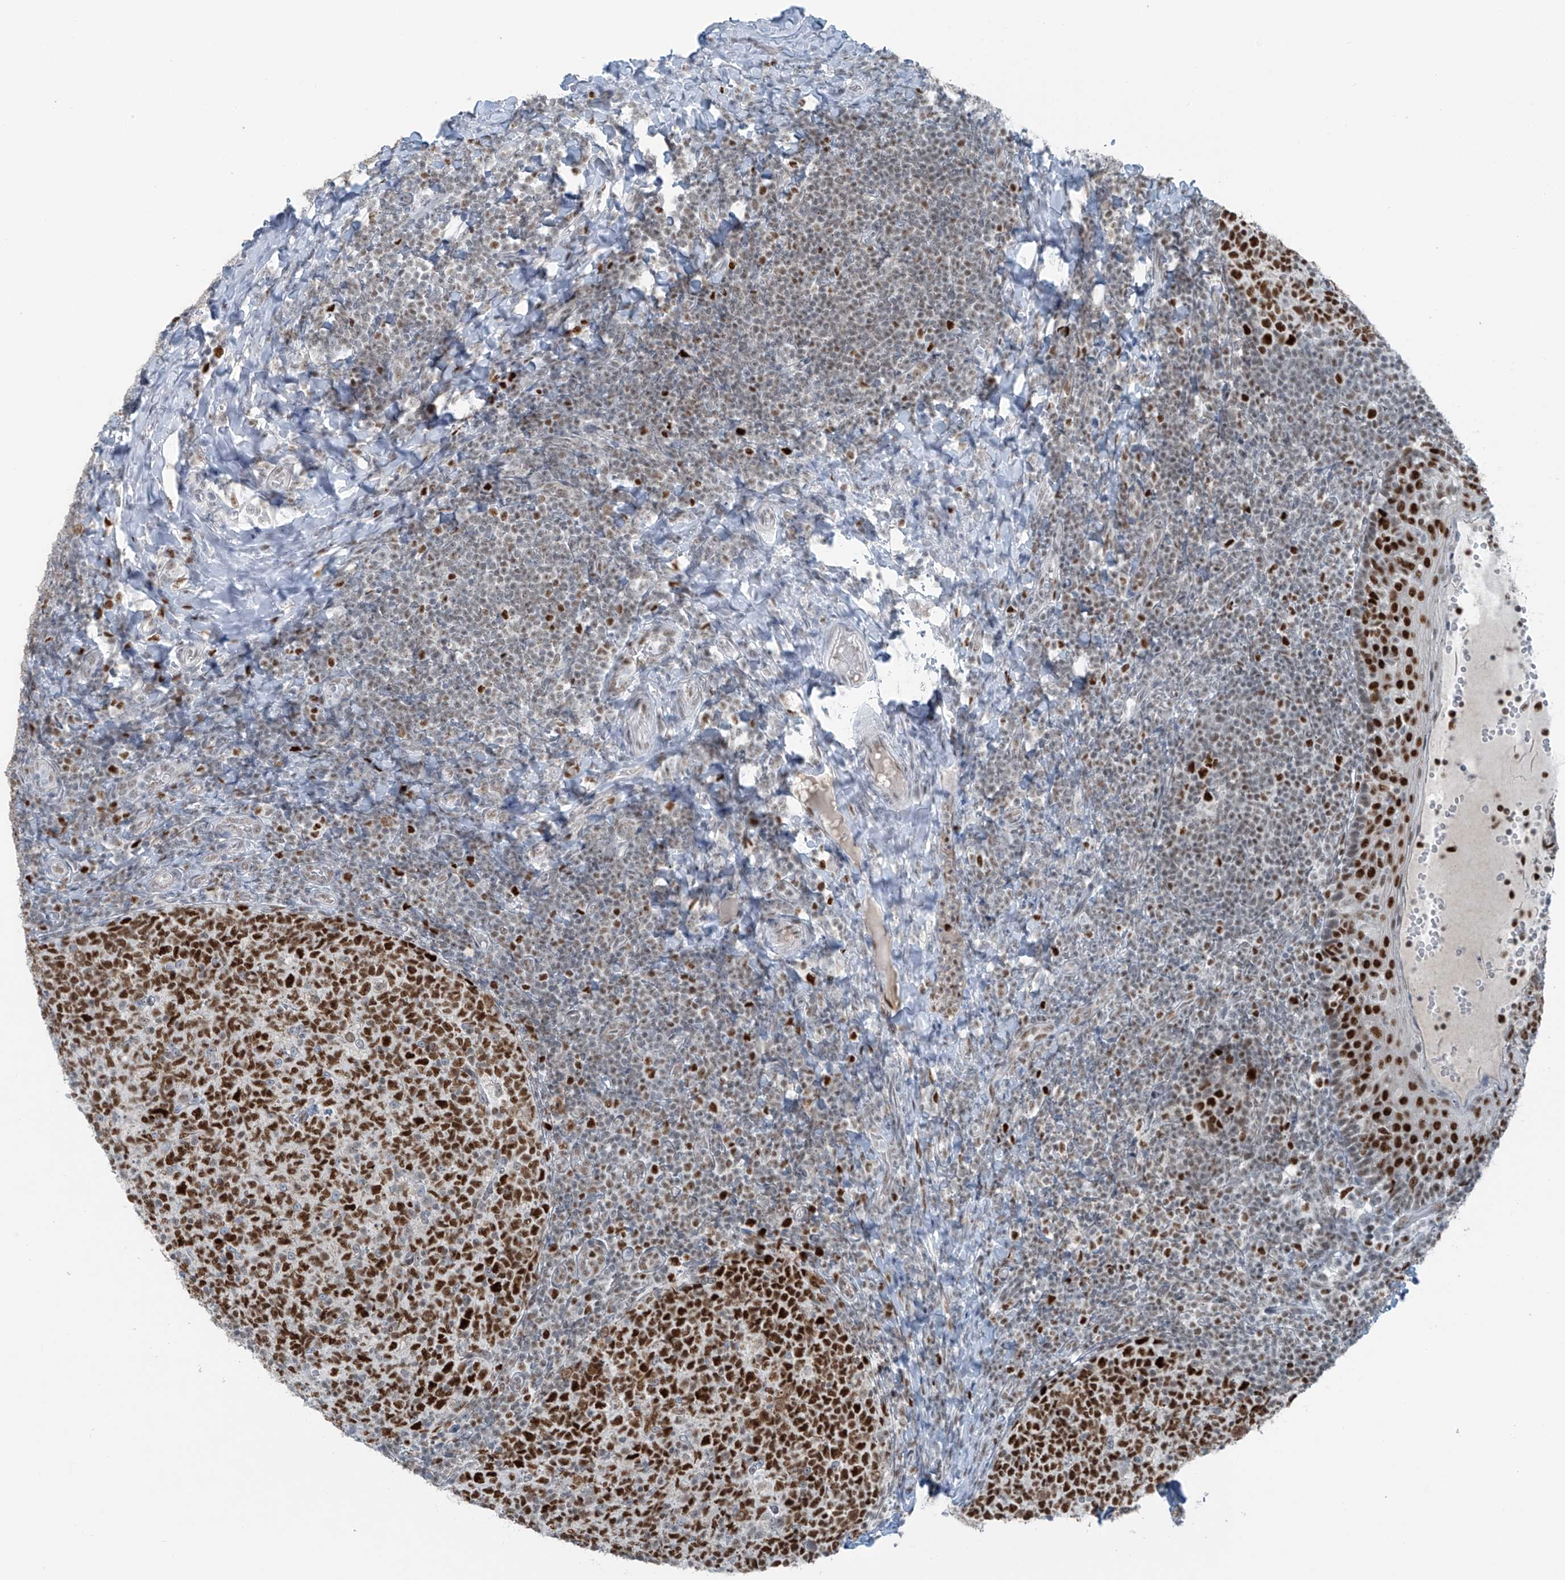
{"staining": {"intensity": "strong", "quantity": ">75%", "location": "nuclear"}, "tissue": "tonsil", "cell_type": "Germinal center cells", "image_type": "normal", "snomed": [{"axis": "morphology", "description": "Normal tissue, NOS"}, {"axis": "topography", "description": "Tonsil"}], "caption": "This micrograph displays immunohistochemistry (IHC) staining of unremarkable human tonsil, with high strong nuclear positivity in approximately >75% of germinal center cells.", "gene": "WRNIP1", "patient": {"sex": "female", "age": 19}}